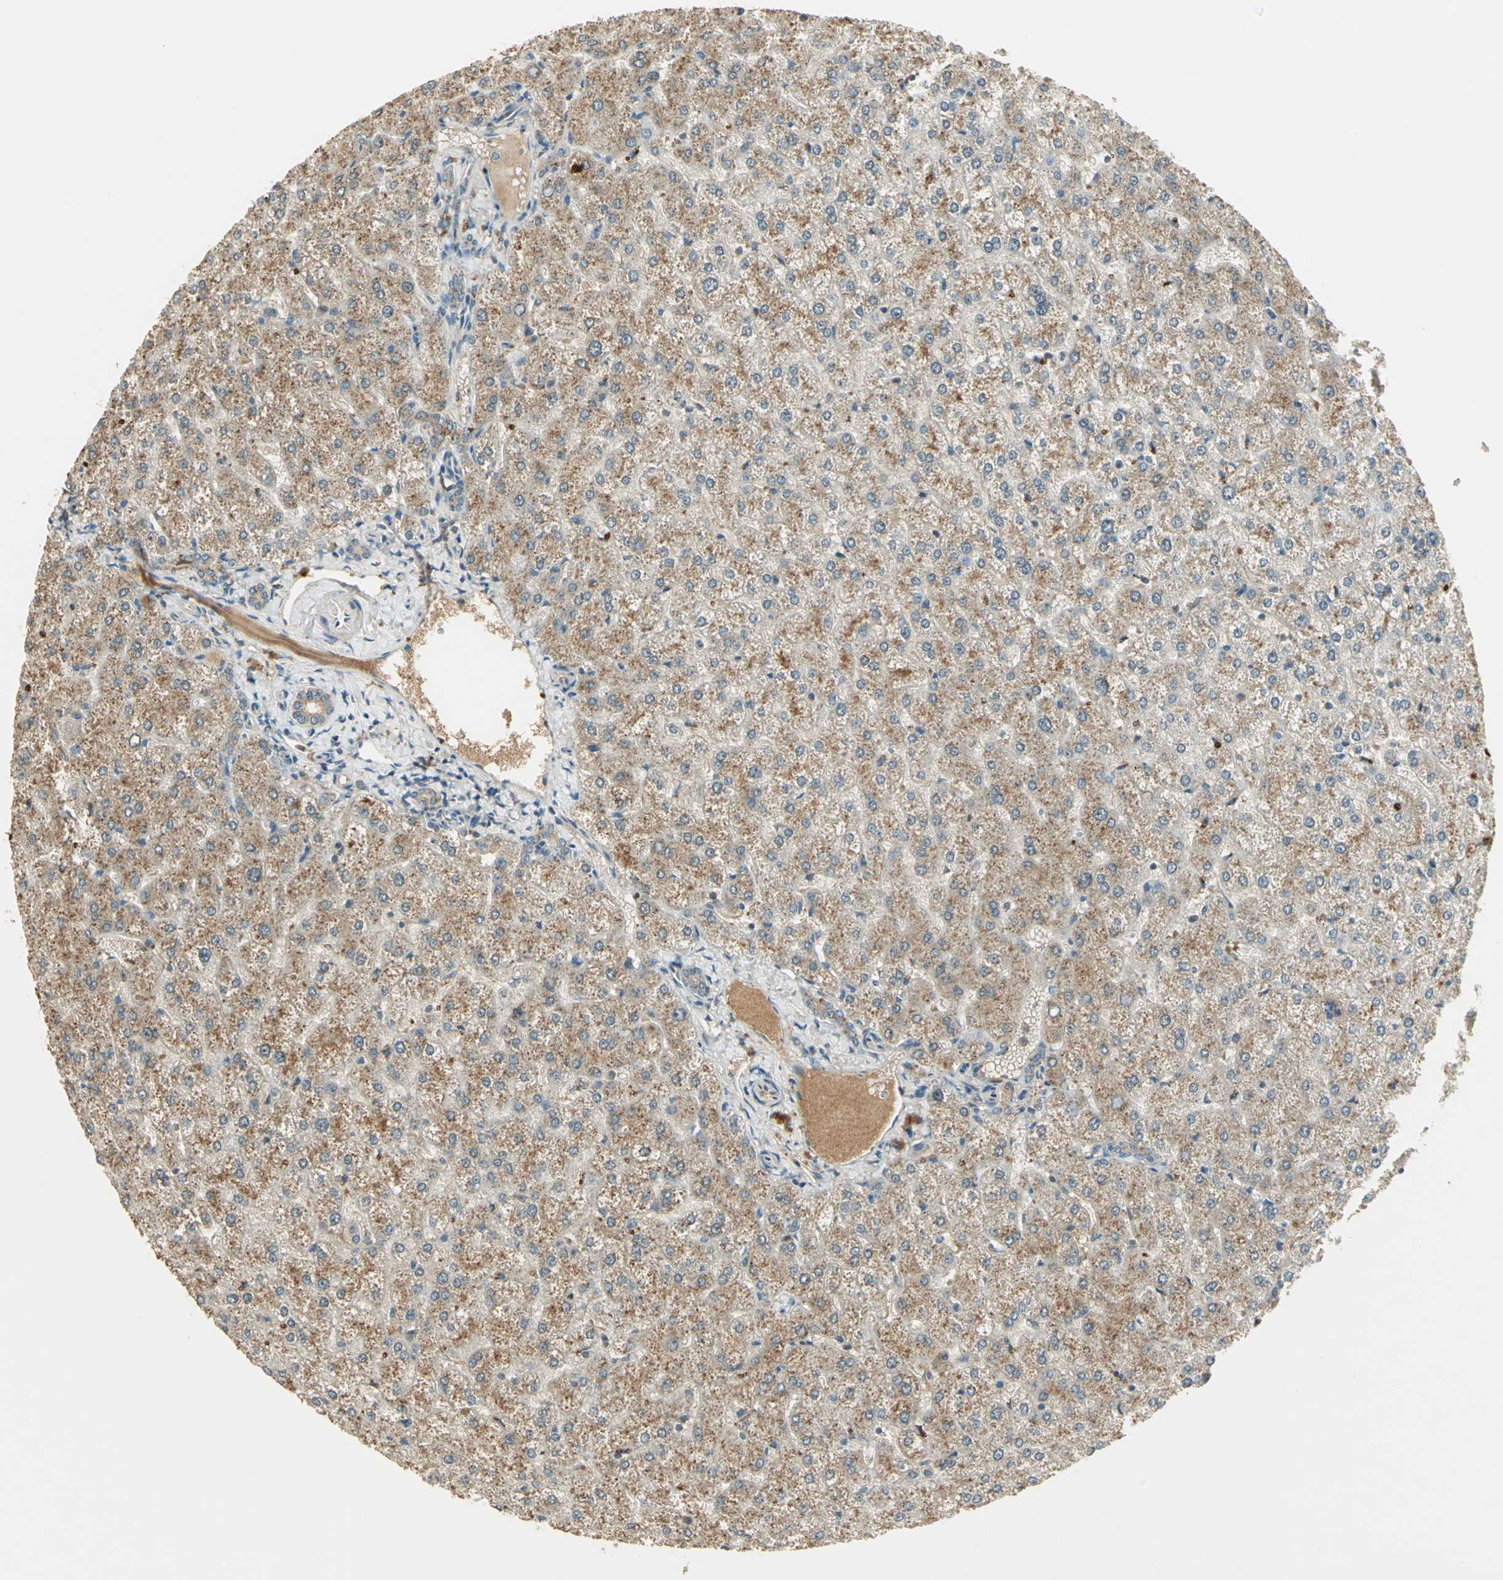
{"staining": {"intensity": "moderate", "quantity": ">75%", "location": "cytoplasmic/membranous"}, "tissue": "liver", "cell_type": "Cholangiocytes", "image_type": "normal", "snomed": [{"axis": "morphology", "description": "Normal tissue, NOS"}, {"axis": "topography", "description": "Liver"}], "caption": "Immunohistochemical staining of unremarkable human liver reveals moderate cytoplasmic/membranous protein staining in about >75% of cholangiocytes.", "gene": "KEAP1", "patient": {"sex": "female", "age": 32}}